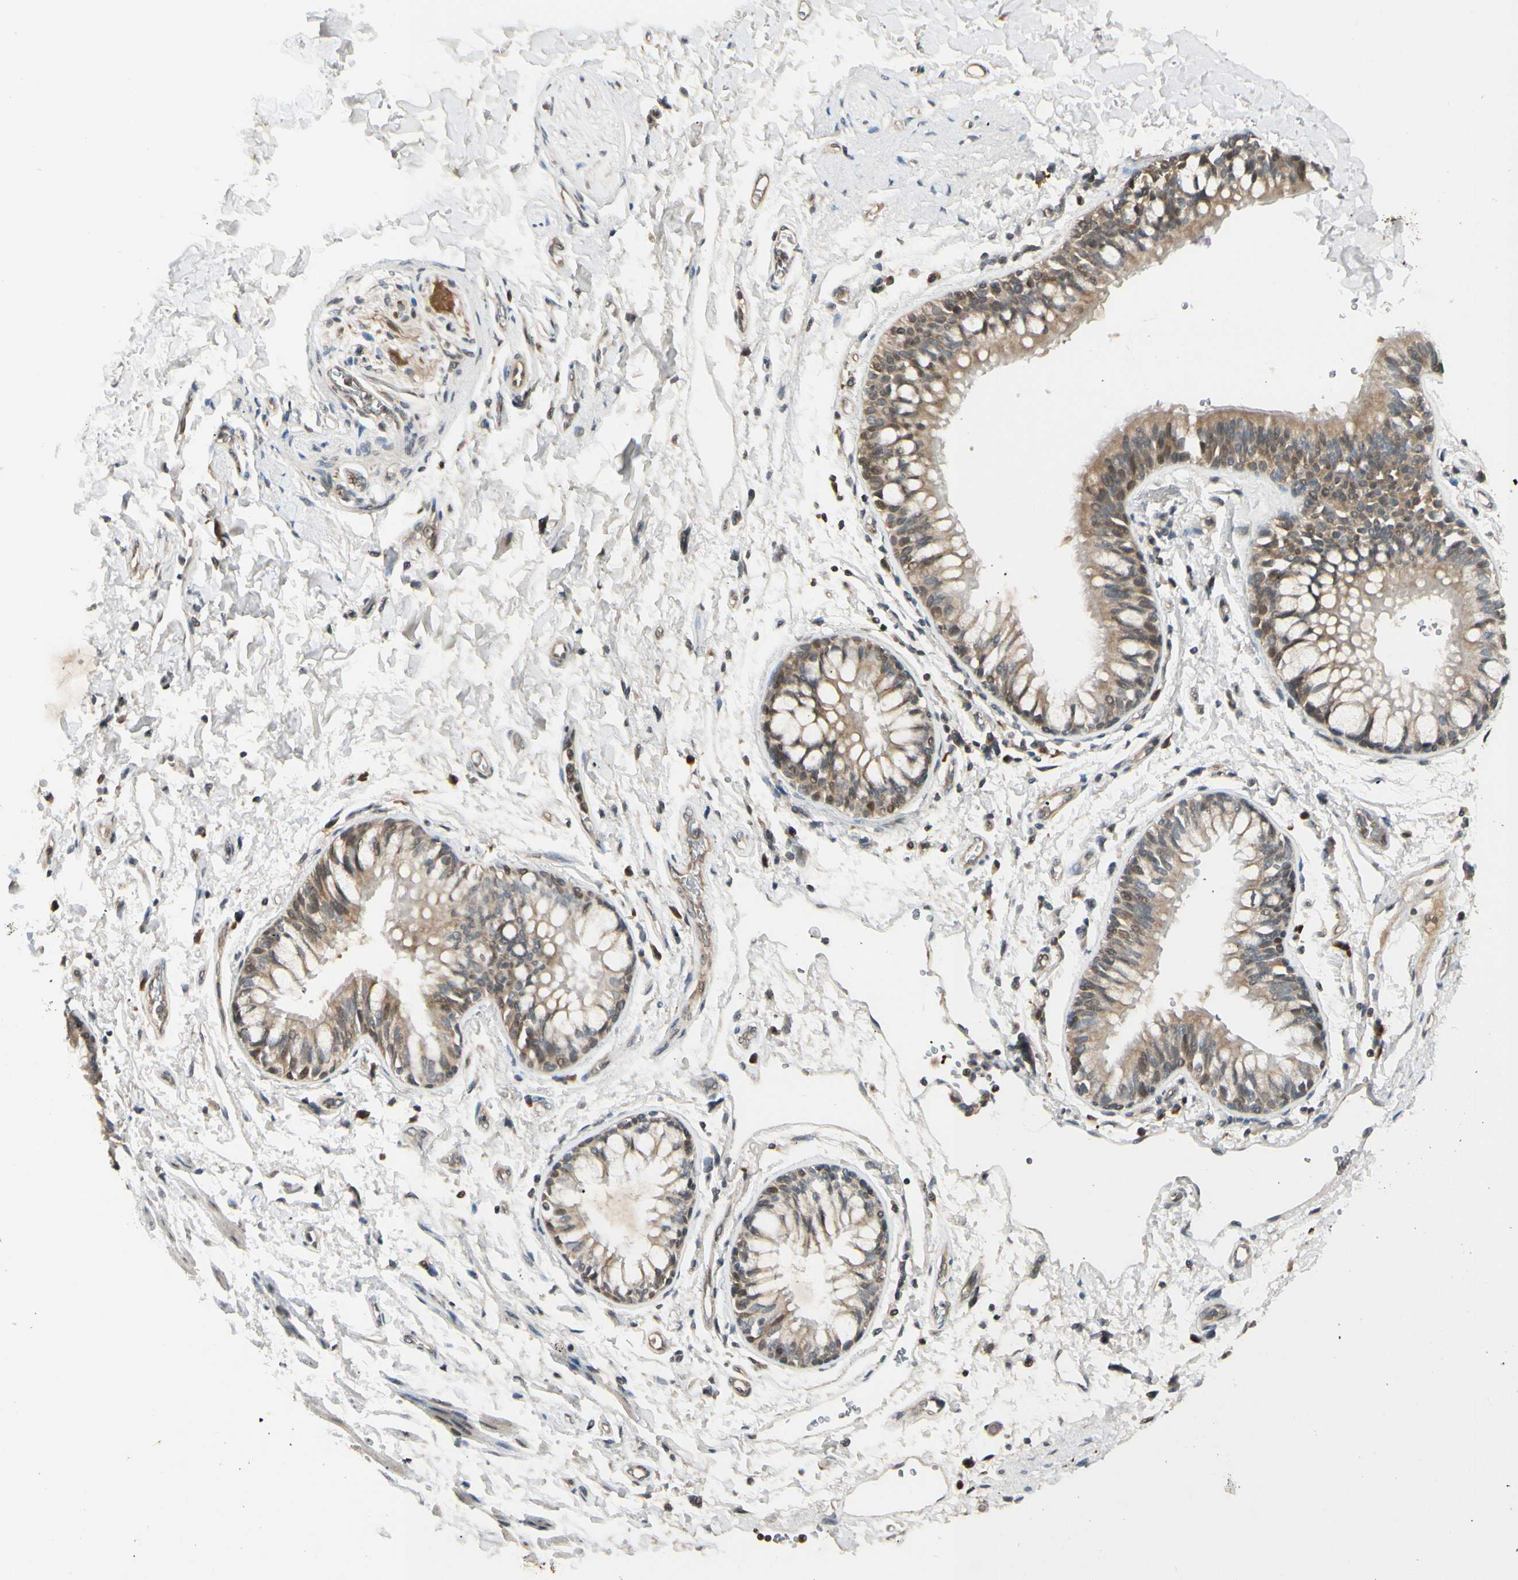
{"staining": {"intensity": "negative", "quantity": "none", "location": "none"}, "tissue": "adipose tissue", "cell_type": "Adipocytes", "image_type": "normal", "snomed": [{"axis": "morphology", "description": "Normal tissue, NOS"}, {"axis": "topography", "description": "Cartilage tissue"}, {"axis": "topography", "description": "Bronchus"}], "caption": "IHC image of benign human adipose tissue stained for a protein (brown), which shows no expression in adipocytes. (Brightfield microscopy of DAB (3,3'-diaminobenzidine) IHC at high magnification).", "gene": "FGF10", "patient": {"sex": "female", "age": 73}}